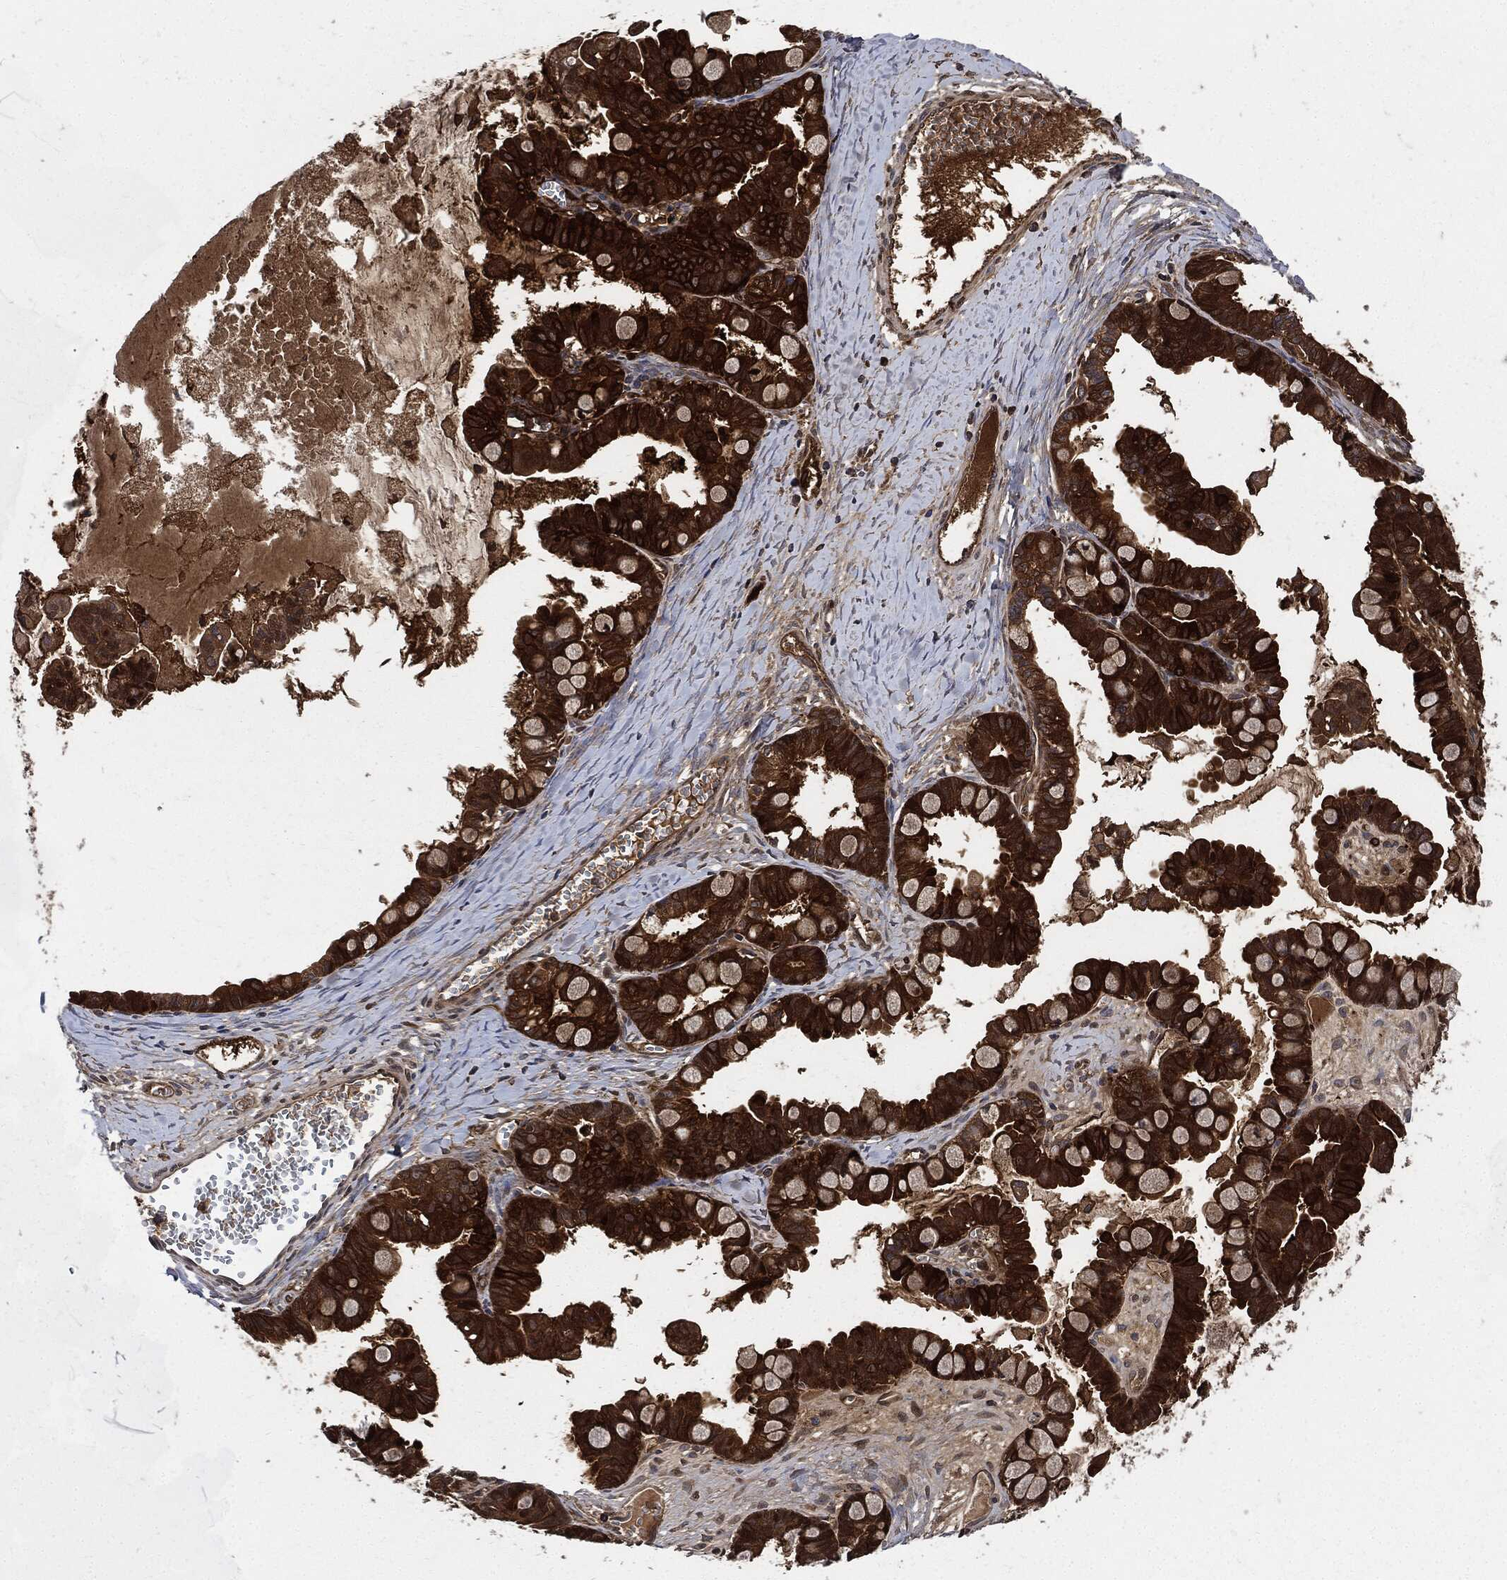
{"staining": {"intensity": "strong", "quantity": ">75%", "location": "cytoplasmic/membranous"}, "tissue": "ovarian cancer", "cell_type": "Tumor cells", "image_type": "cancer", "snomed": [{"axis": "morphology", "description": "Cystadenocarcinoma, mucinous, NOS"}, {"axis": "topography", "description": "Ovary"}], "caption": "A brown stain shows strong cytoplasmic/membranous positivity of a protein in human ovarian cancer tumor cells.", "gene": "XPNPEP1", "patient": {"sex": "female", "age": 63}}